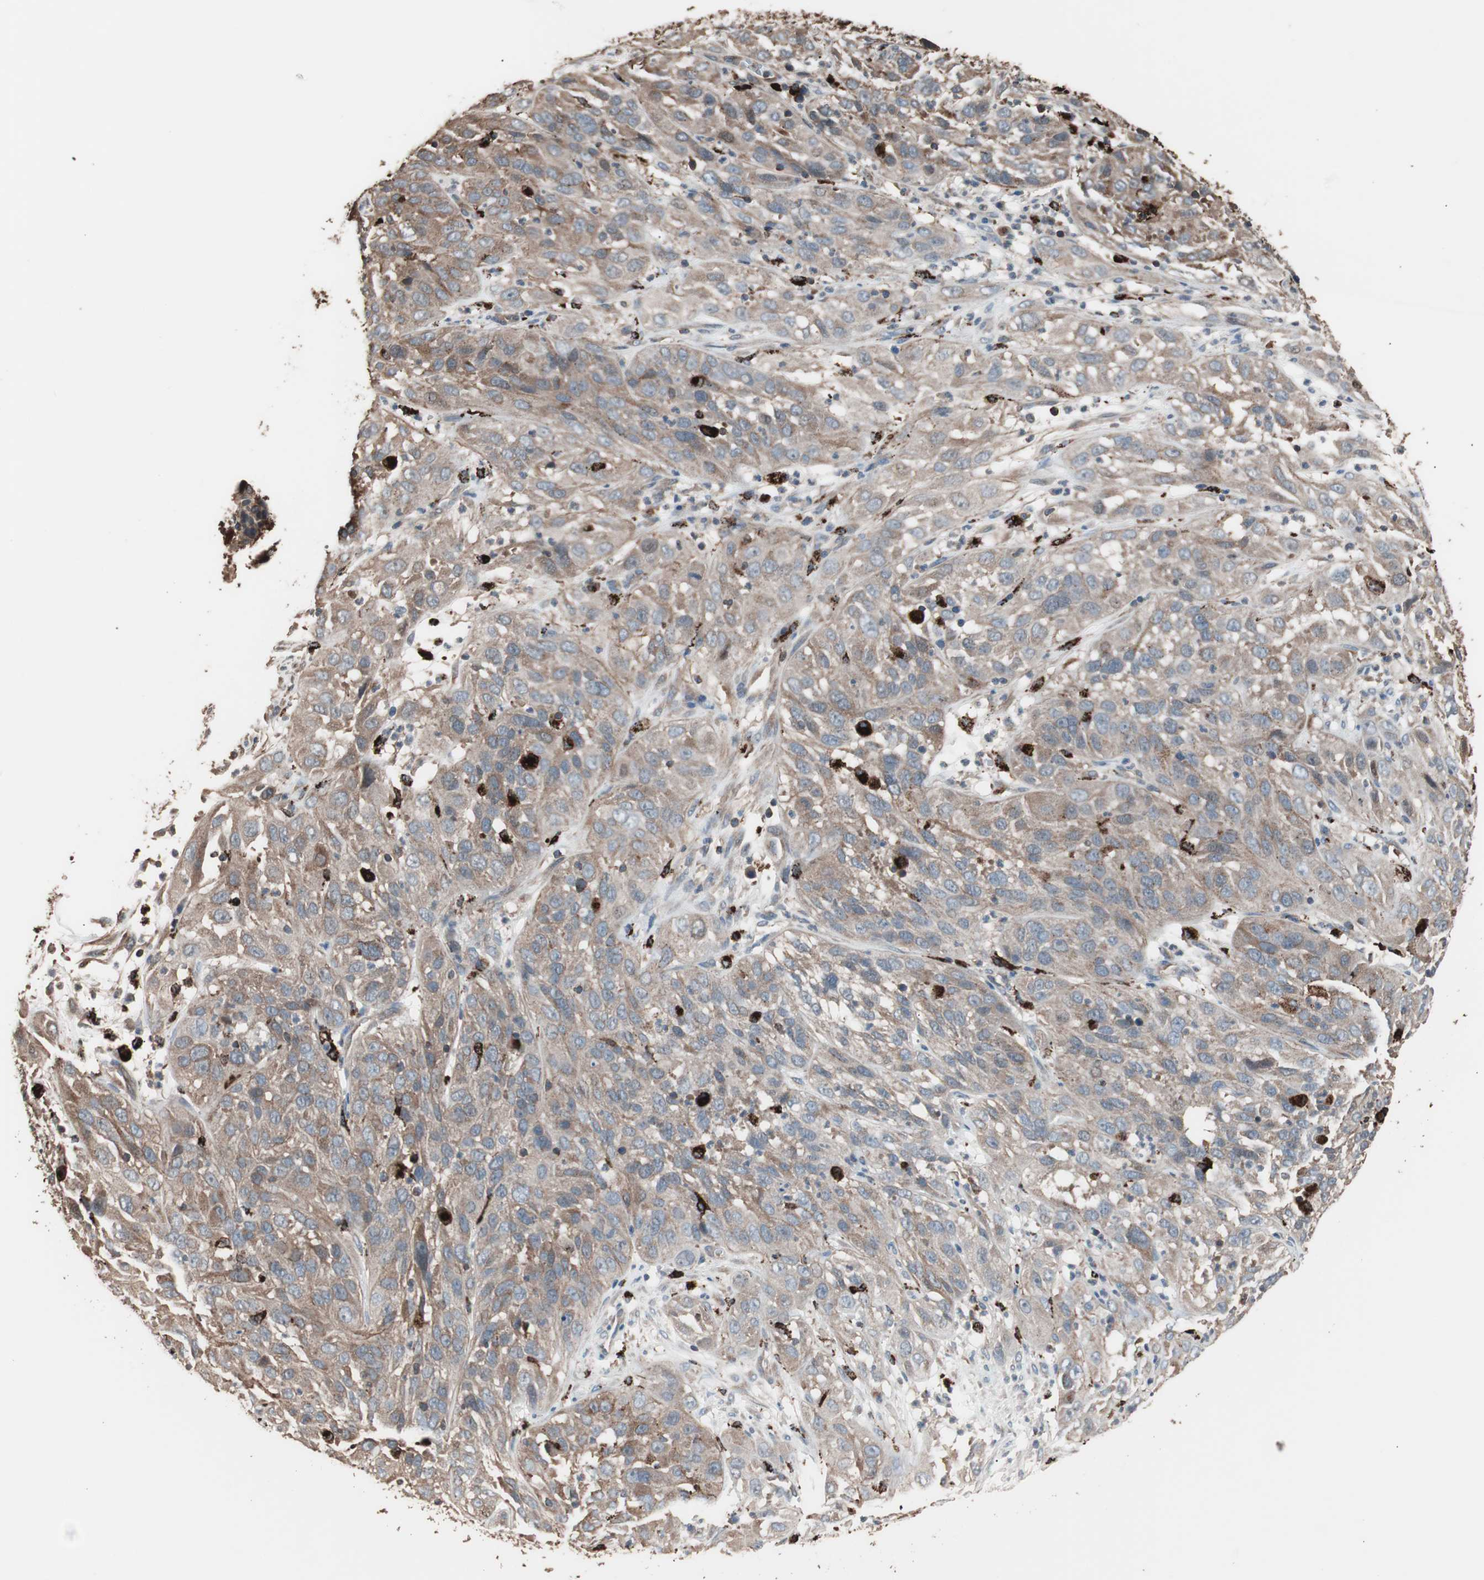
{"staining": {"intensity": "moderate", "quantity": ">75%", "location": "cytoplasmic/membranous"}, "tissue": "cervical cancer", "cell_type": "Tumor cells", "image_type": "cancer", "snomed": [{"axis": "morphology", "description": "Squamous cell carcinoma, NOS"}, {"axis": "topography", "description": "Cervix"}], "caption": "Protein positivity by IHC displays moderate cytoplasmic/membranous positivity in approximately >75% of tumor cells in cervical squamous cell carcinoma.", "gene": "CCT3", "patient": {"sex": "female", "age": 32}}